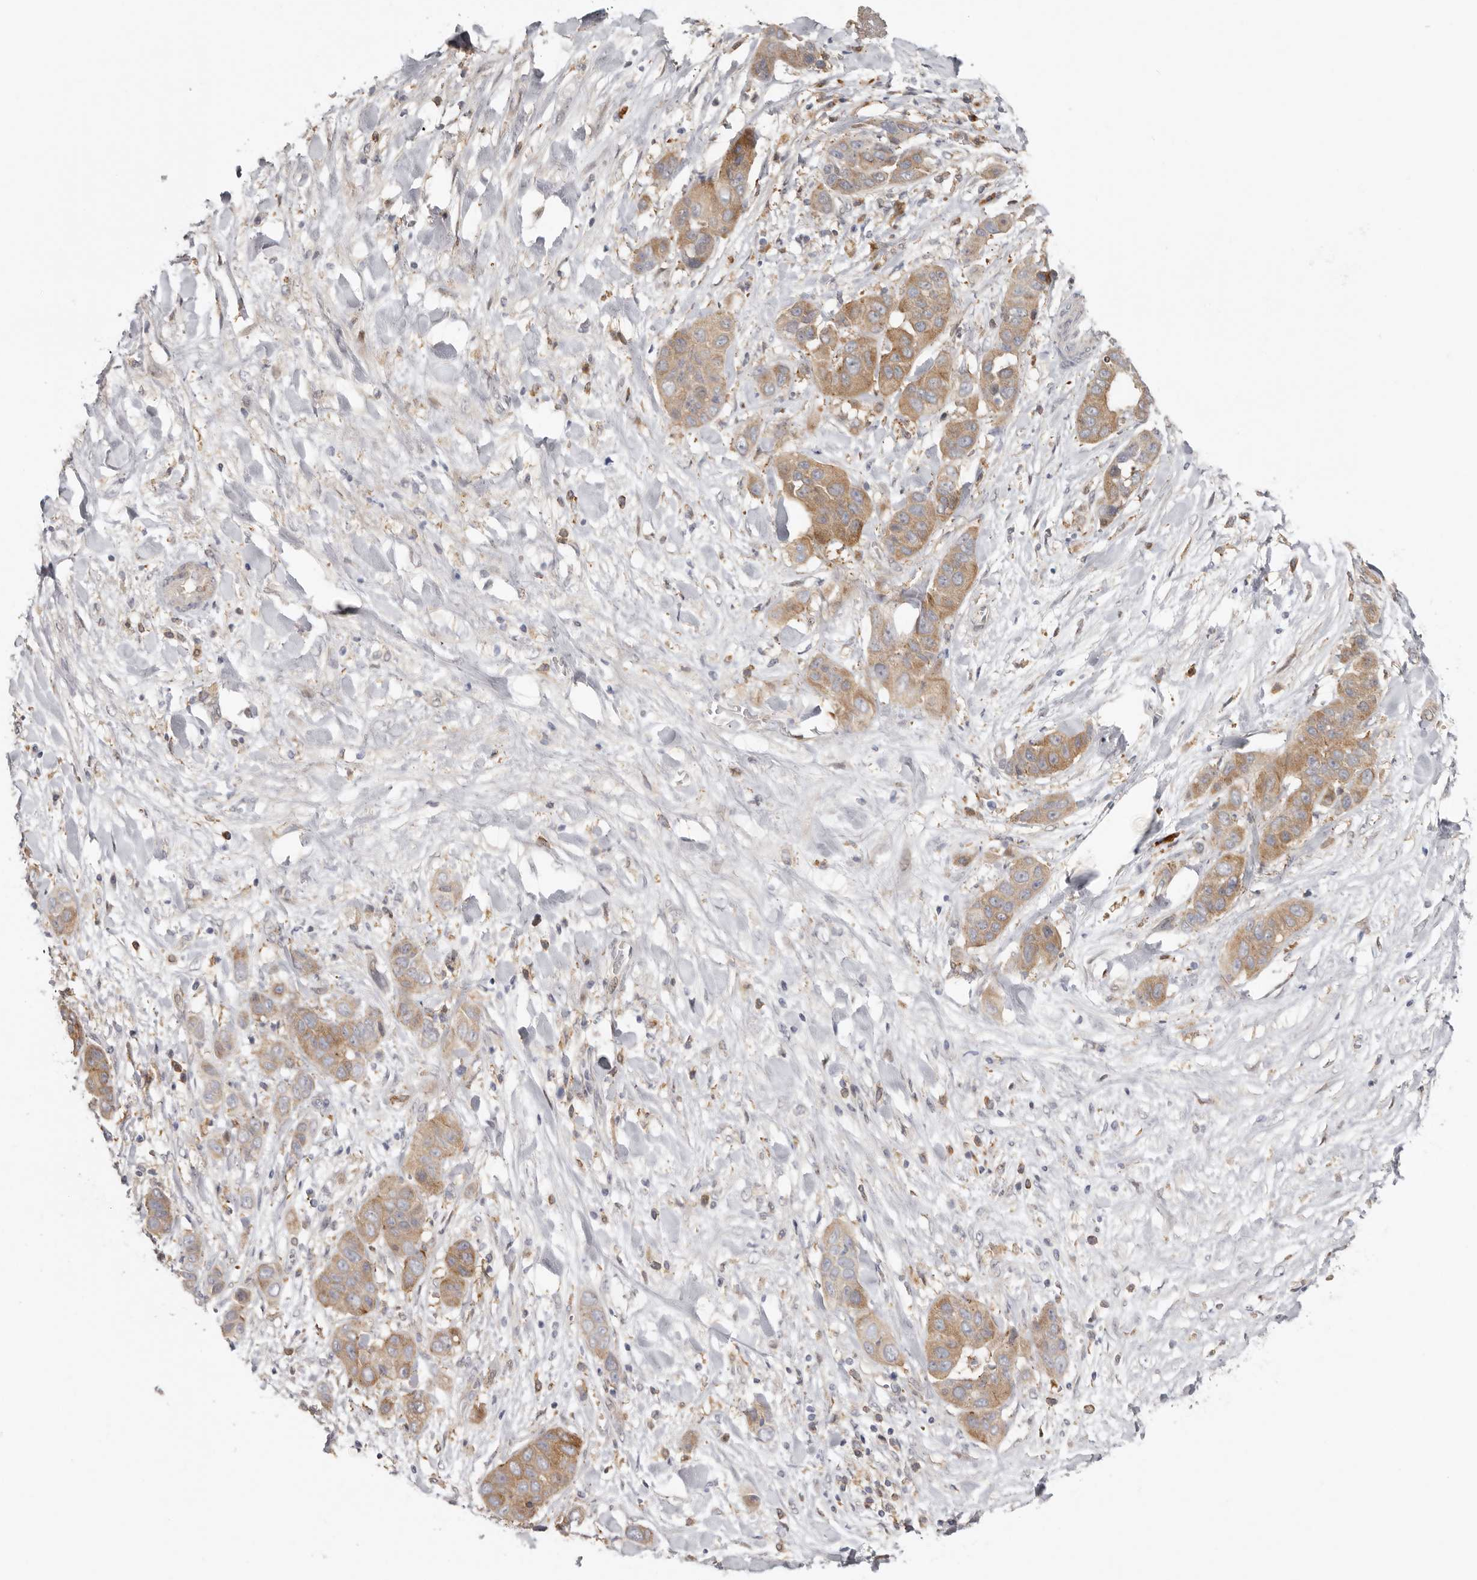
{"staining": {"intensity": "moderate", "quantity": ">75%", "location": "cytoplasmic/membranous"}, "tissue": "liver cancer", "cell_type": "Tumor cells", "image_type": "cancer", "snomed": [{"axis": "morphology", "description": "Cholangiocarcinoma"}, {"axis": "topography", "description": "Liver"}], "caption": "Approximately >75% of tumor cells in liver cancer exhibit moderate cytoplasmic/membranous protein staining as visualized by brown immunohistochemical staining.", "gene": "MSRB2", "patient": {"sex": "female", "age": 52}}